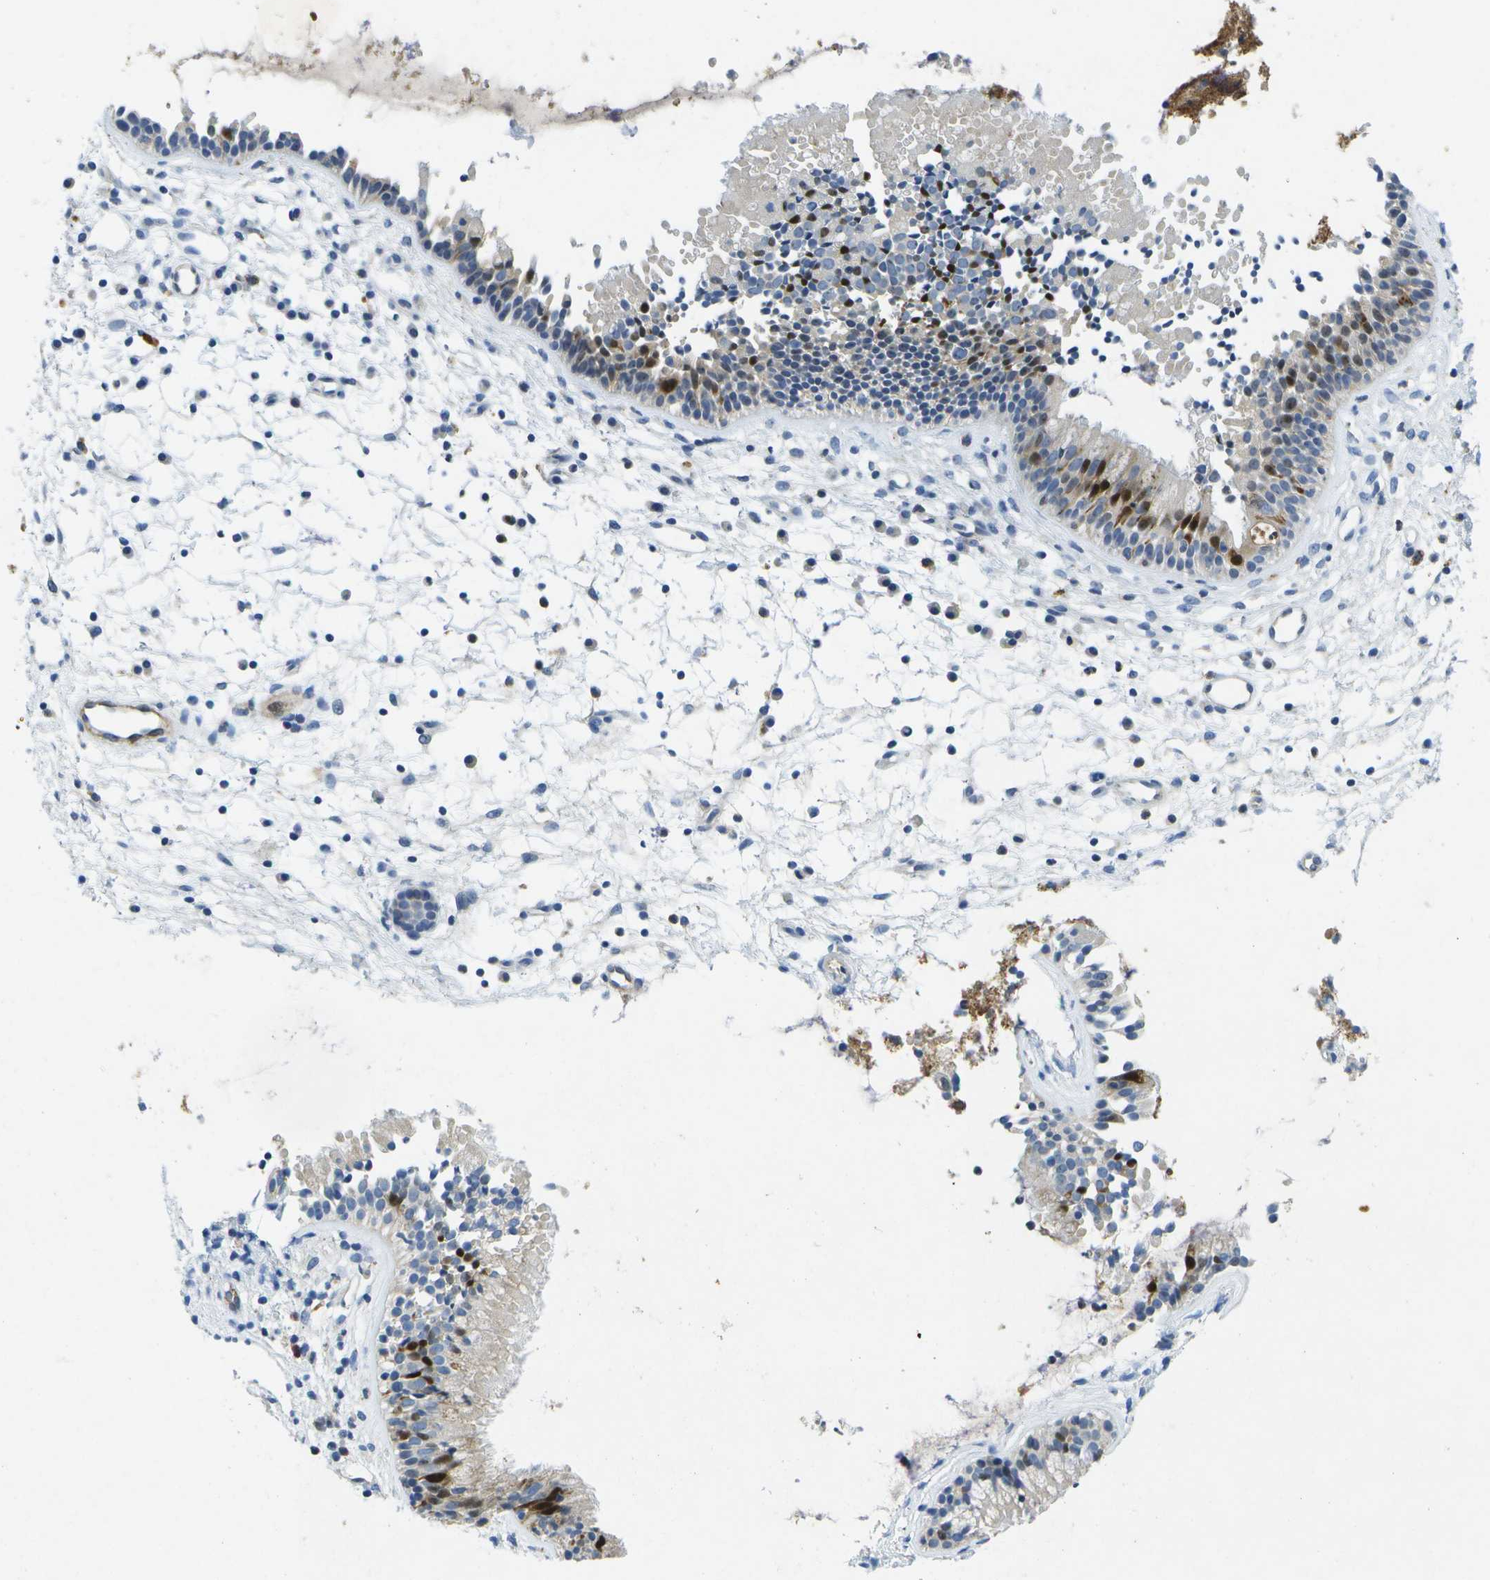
{"staining": {"intensity": "strong", "quantity": "<25%", "location": "cytoplasmic/membranous,nuclear"}, "tissue": "nasopharynx", "cell_type": "Respiratory epithelial cells", "image_type": "normal", "snomed": [{"axis": "morphology", "description": "Normal tissue, NOS"}, {"axis": "topography", "description": "Nasopharynx"}], "caption": "High-power microscopy captured an immunohistochemistry (IHC) micrograph of benign nasopharynx, revealing strong cytoplasmic/membranous,nuclear expression in about <25% of respiratory epithelial cells. The protein is stained brown, and the nuclei are stained in blue (DAB (3,3'-diaminobenzidine) IHC with brightfield microscopy, high magnification).", "gene": "LIPG", "patient": {"sex": "male", "age": 21}}